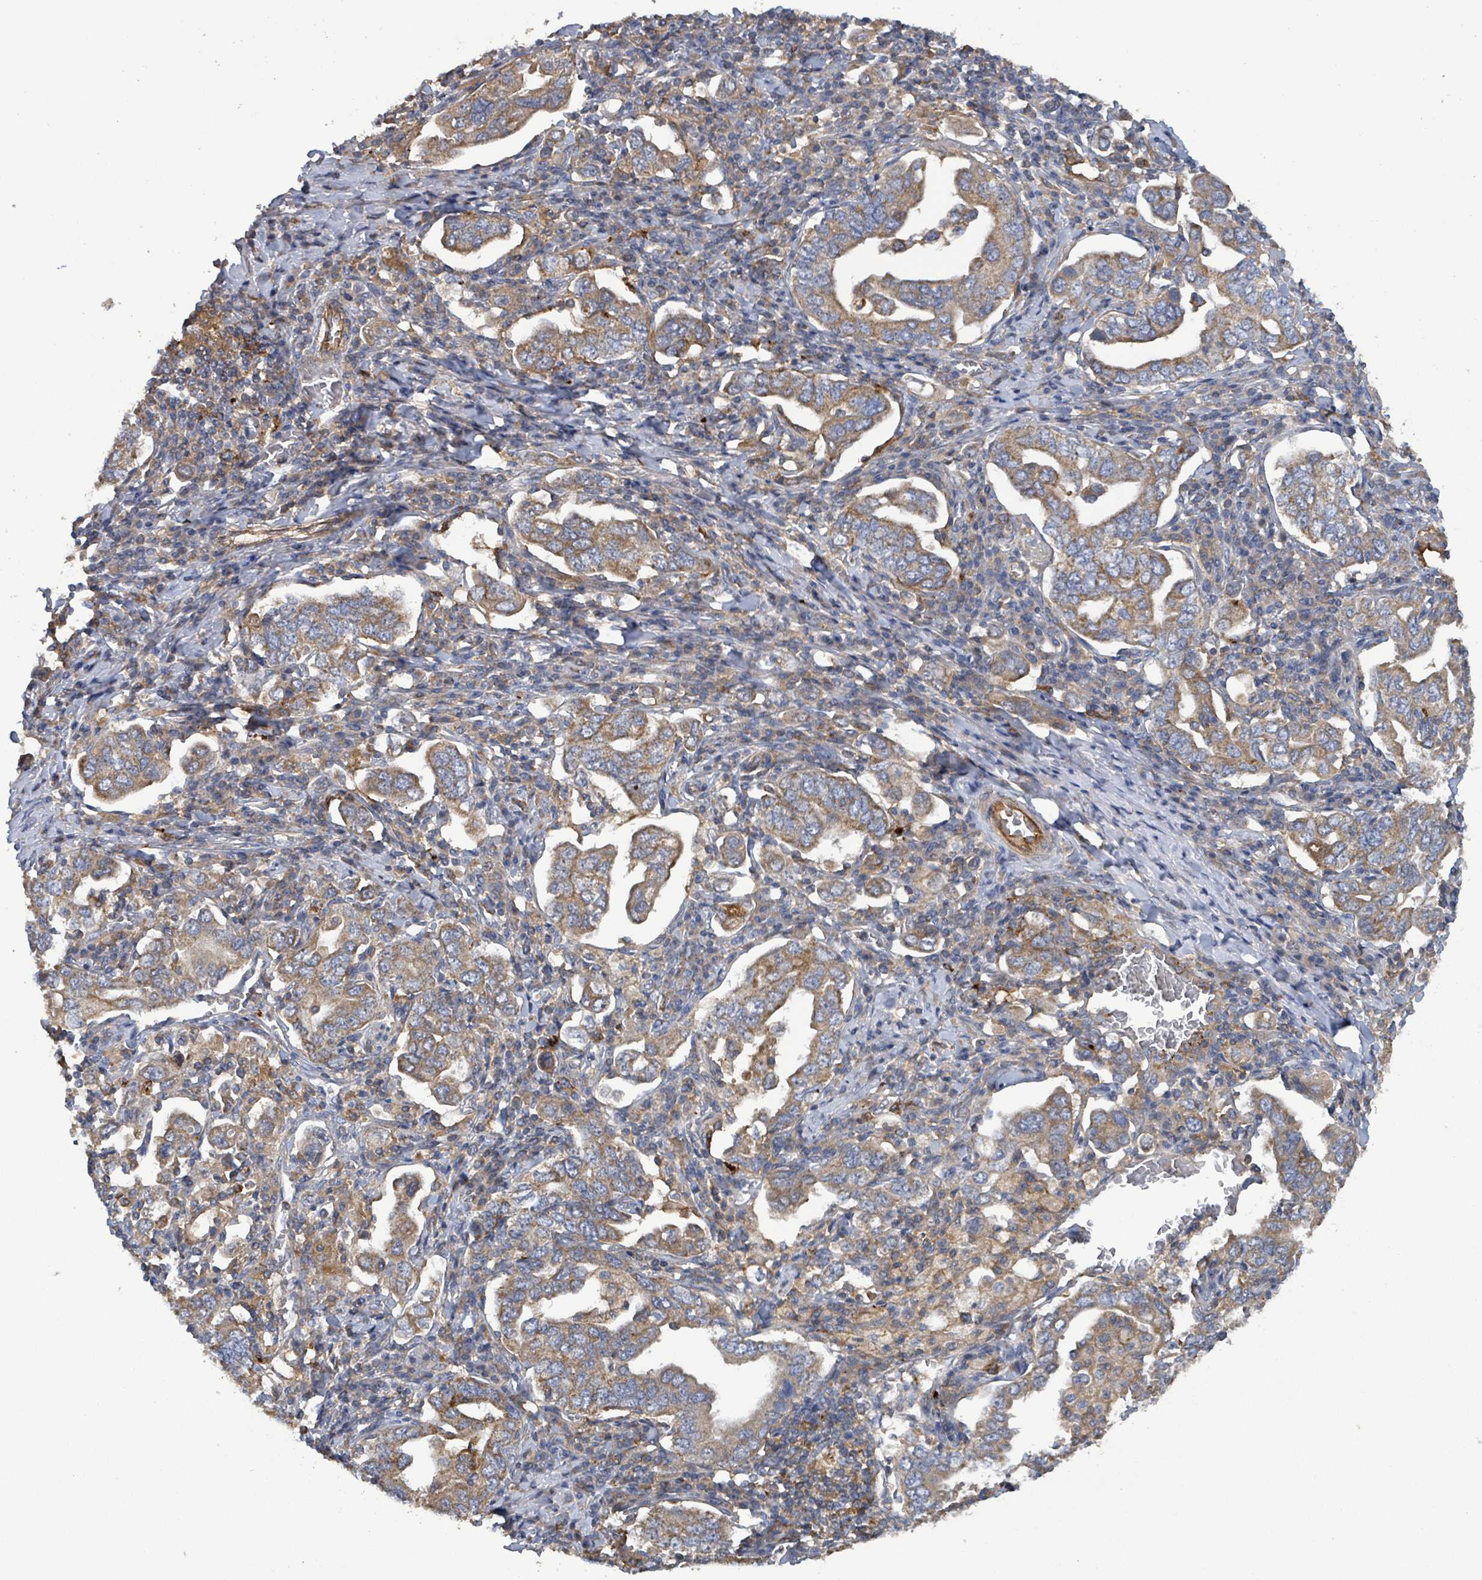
{"staining": {"intensity": "moderate", "quantity": ">75%", "location": "cytoplasmic/membranous"}, "tissue": "stomach cancer", "cell_type": "Tumor cells", "image_type": "cancer", "snomed": [{"axis": "morphology", "description": "Adenocarcinoma, NOS"}, {"axis": "topography", "description": "Stomach, upper"}, {"axis": "topography", "description": "Stomach"}], "caption": "Tumor cells display medium levels of moderate cytoplasmic/membranous expression in approximately >75% of cells in stomach cancer. (DAB (3,3'-diaminobenzidine) IHC, brown staining for protein, blue staining for nuclei).", "gene": "PLAAT1", "patient": {"sex": "male", "age": 62}}